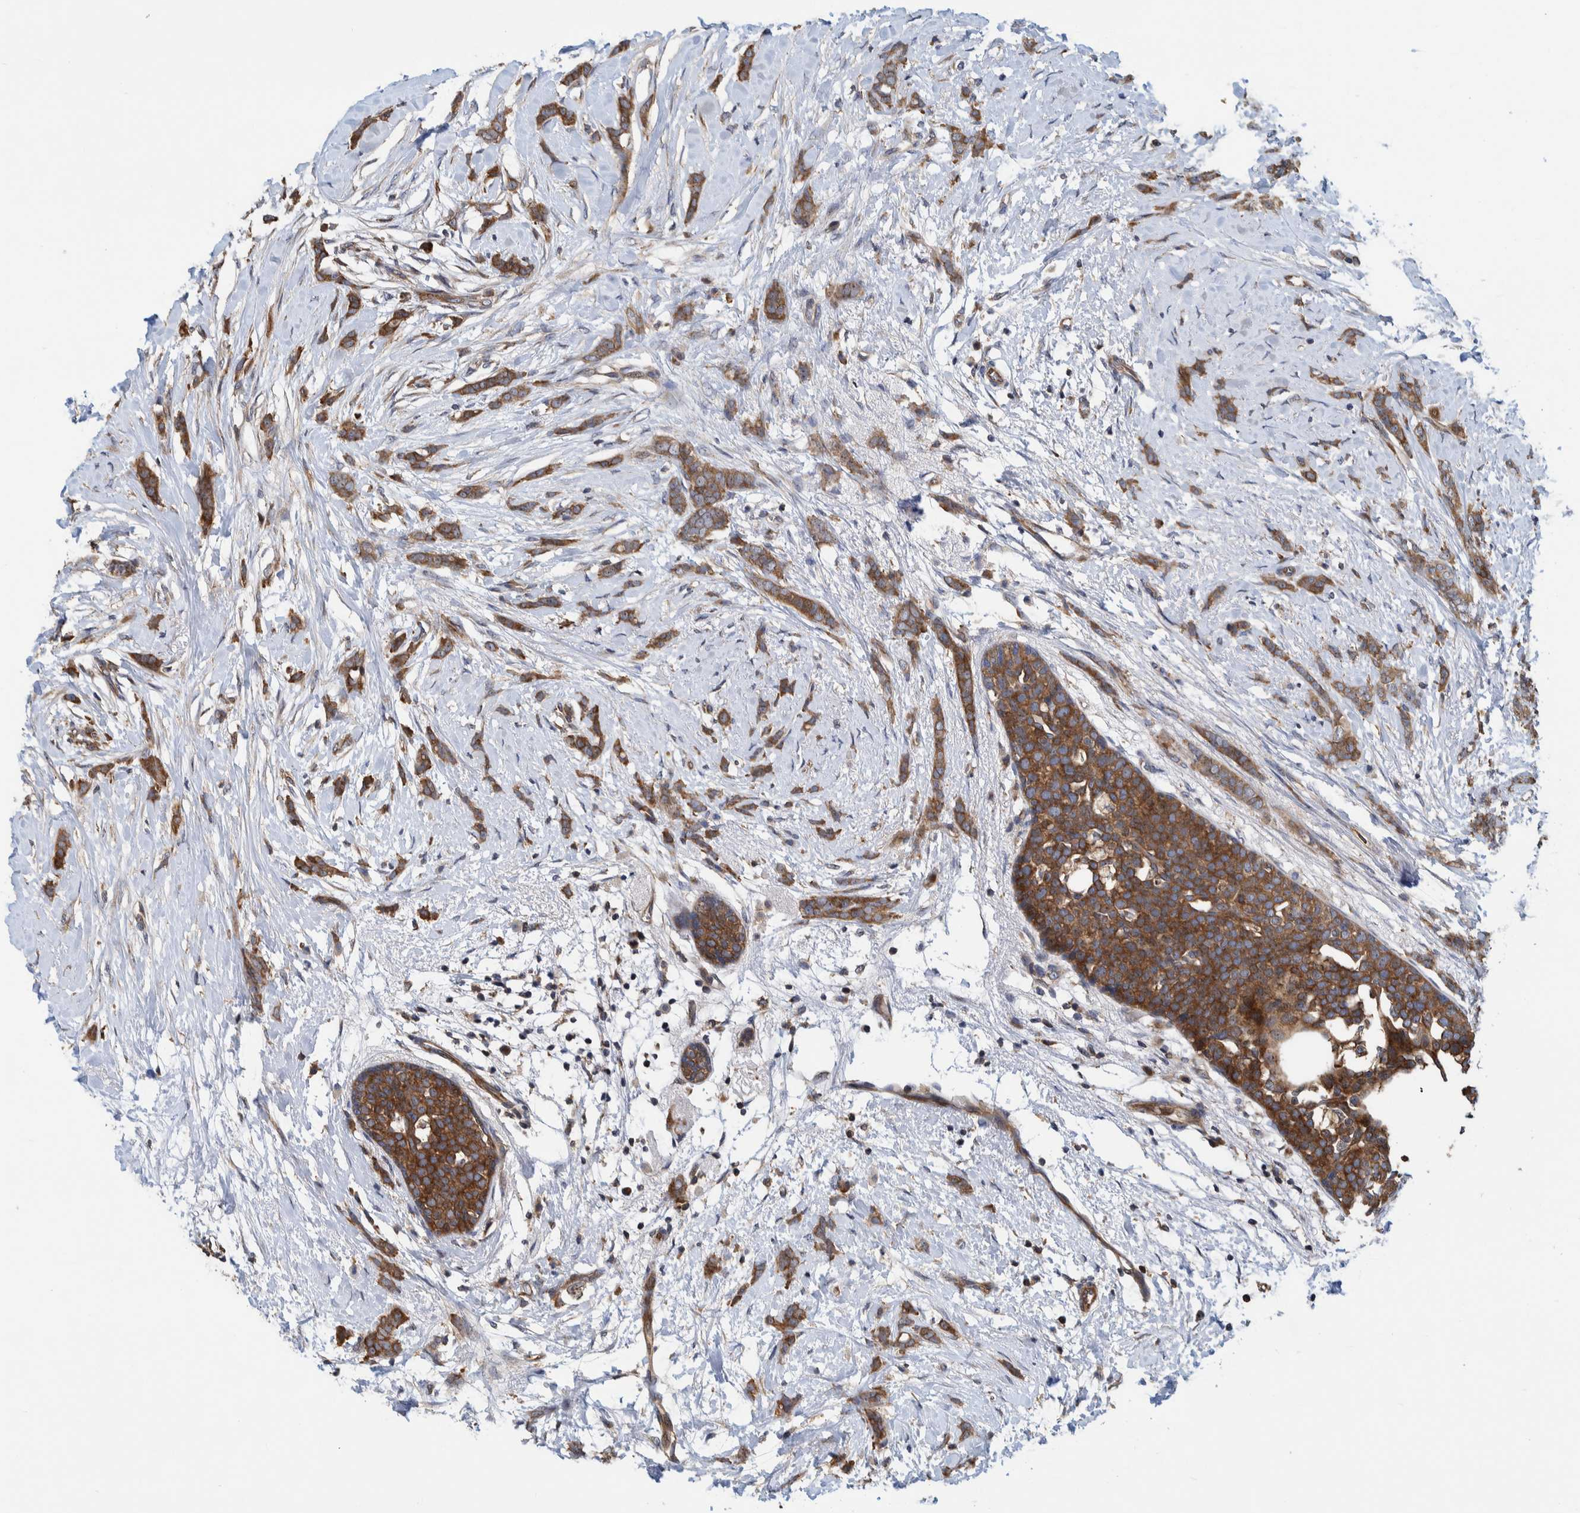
{"staining": {"intensity": "strong", "quantity": ">75%", "location": "cytoplasmic/membranous"}, "tissue": "breast cancer", "cell_type": "Tumor cells", "image_type": "cancer", "snomed": [{"axis": "morphology", "description": "Lobular carcinoma, in situ"}, {"axis": "morphology", "description": "Lobular carcinoma"}, {"axis": "topography", "description": "Breast"}], "caption": "Lobular carcinoma (breast) stained with immunohistochemistry exhibits strong cytoplasmic/membranous expression in approximately >75% of tumor cells.", "gene": "CCDC57", "patient": {"sex": "female", "age": 41}}